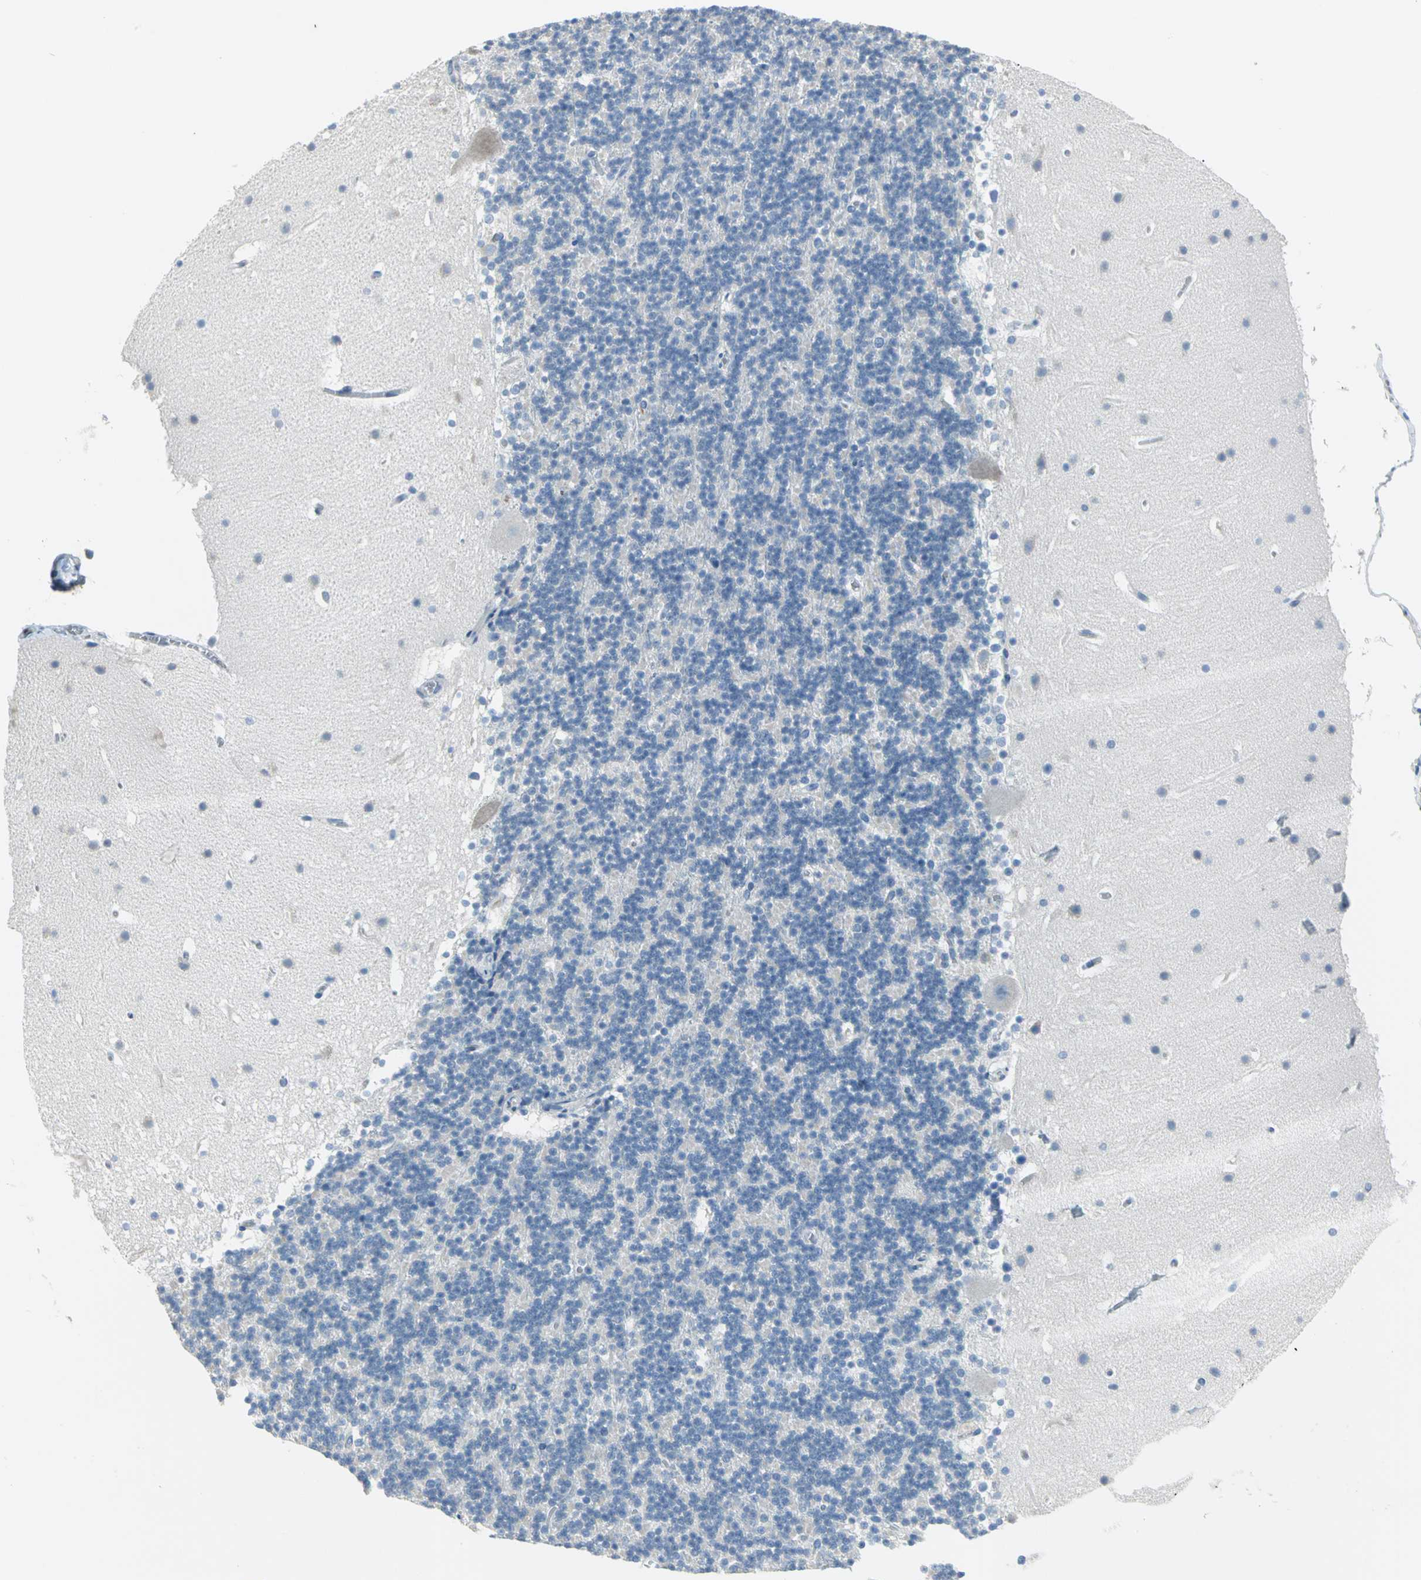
{"staining": {"intensity": "negative", "quantity": "none", "location": "none"}, "tissue": "cerebellum", "cell_type": "Cells in granular layer", "image_type": "normal", "snomed": [{"axis": "morphology", "description": "Normal tissue, NOS"}, {"axis": "topography", "description": "Cerebellum"}], "caption": "Cells in granular layer show no significant protein positivity in unremarkable cerebellum. The staining is performed using DAB (3,3'-diaminobenzidine) brown chromogen with nuclei counter-stained in using hematoxylin.", "gene": "MCM3", "patient": {"sex": "male", "age": 45}}